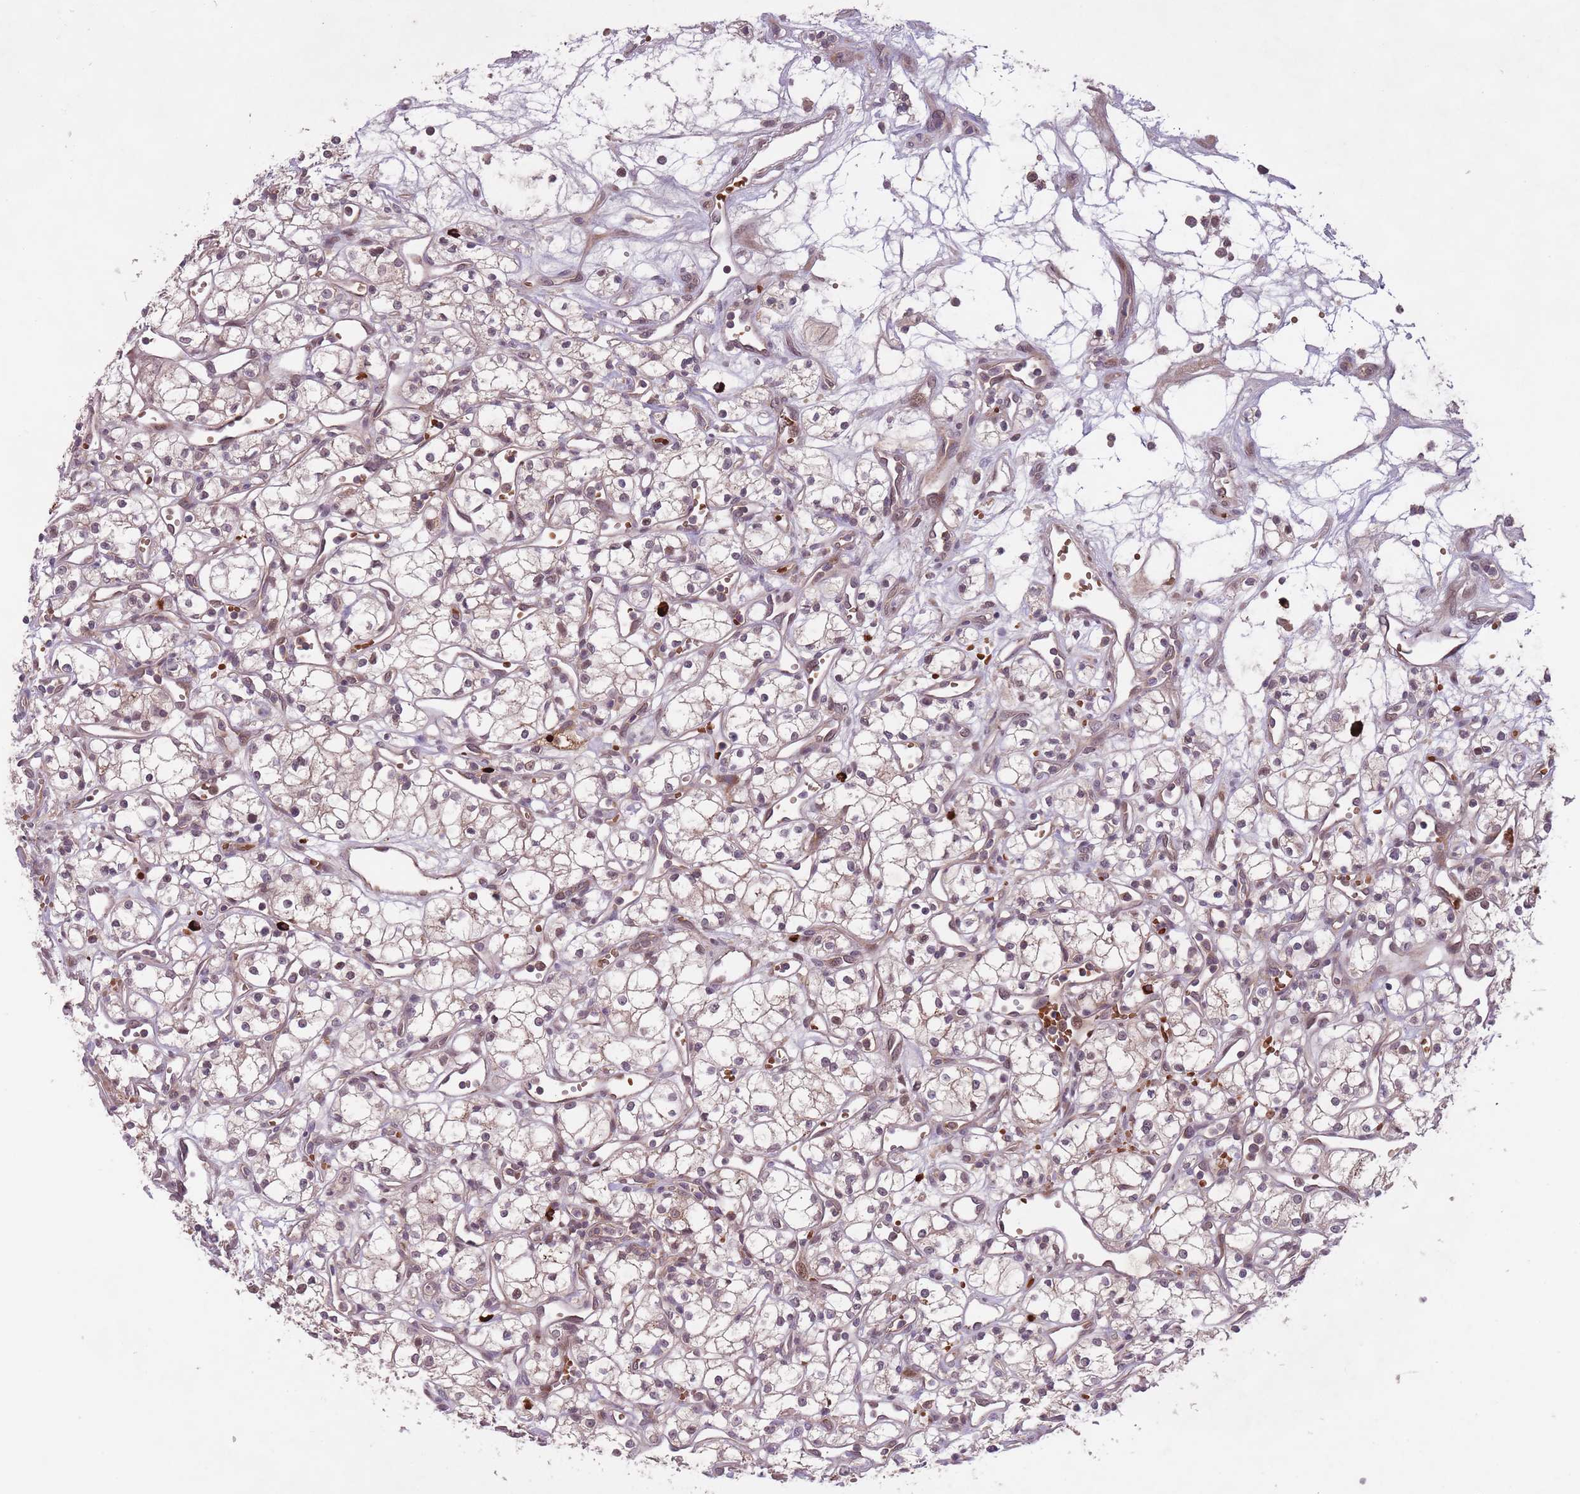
{"staining": {"intensity": "moderate", "quantity": "<25%", "location": "nuclear"}, "tissue": "renal cancer", "cell_type": "Tumor cells", "image_type": "cancer", "snomed": [{"axis": "morphology", "description": "Adenocarcinoma, NOS"}, {"axis": "topography", "description": "Kidney"}], "caption": "Renal cancer stained for a protein shows moderate nuclear positivity in tumor cells. The staining was performed using DAB (3,3'-diaminobenzidine), with brown indicating positive protein expression. Nuclei are stained blue with hematoxylin.", "gene": "SECTM1", "patient": {"sex": "male", "age": 59}}